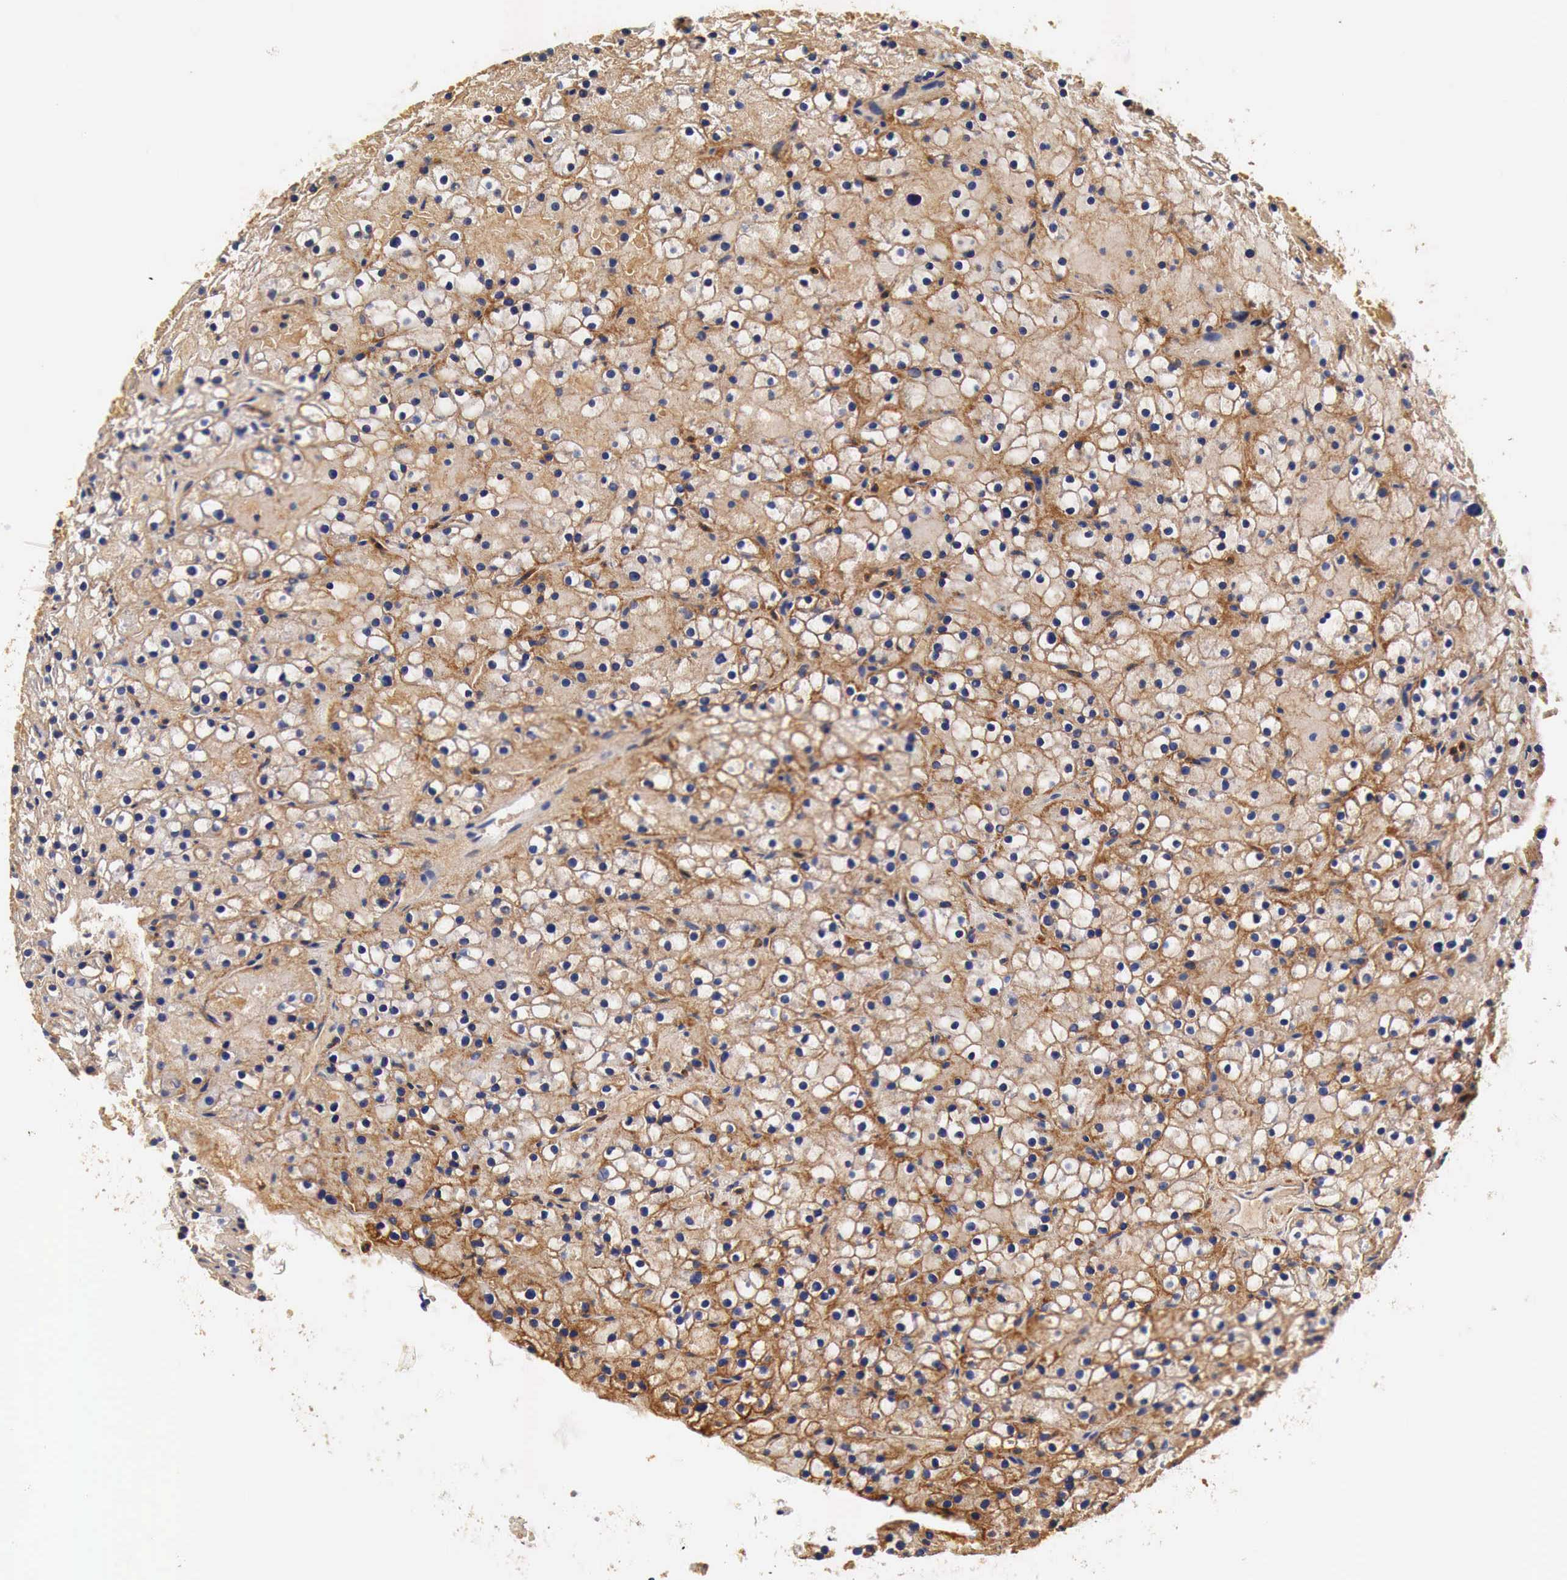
{"staining": {"intensity": "weak", "quantity": "25%-75%", "location": "cytoplasmic/membranous"}, "tissue": "parathyroid gland", "cell_type": "Glandular cells", "image_type": "normal", "snomed": [{"axis": "morphology", "description": "Normal tissue, NOS"}, {"axis": "topography", "description": "Parathyroid gland"}], "caption": "Immunohistochemistry (IHC) image of unremarkable parathyroid gland: human parathyroid gland stained using IHC exhibits low levels of weak protein expression localized specifically in the cytoplasmic/membranous of glandular cells, appearing as a cytoplasmic/membranous brown color.", "gene": "RP2", "patient": {"sex": "female", "age": 71}}